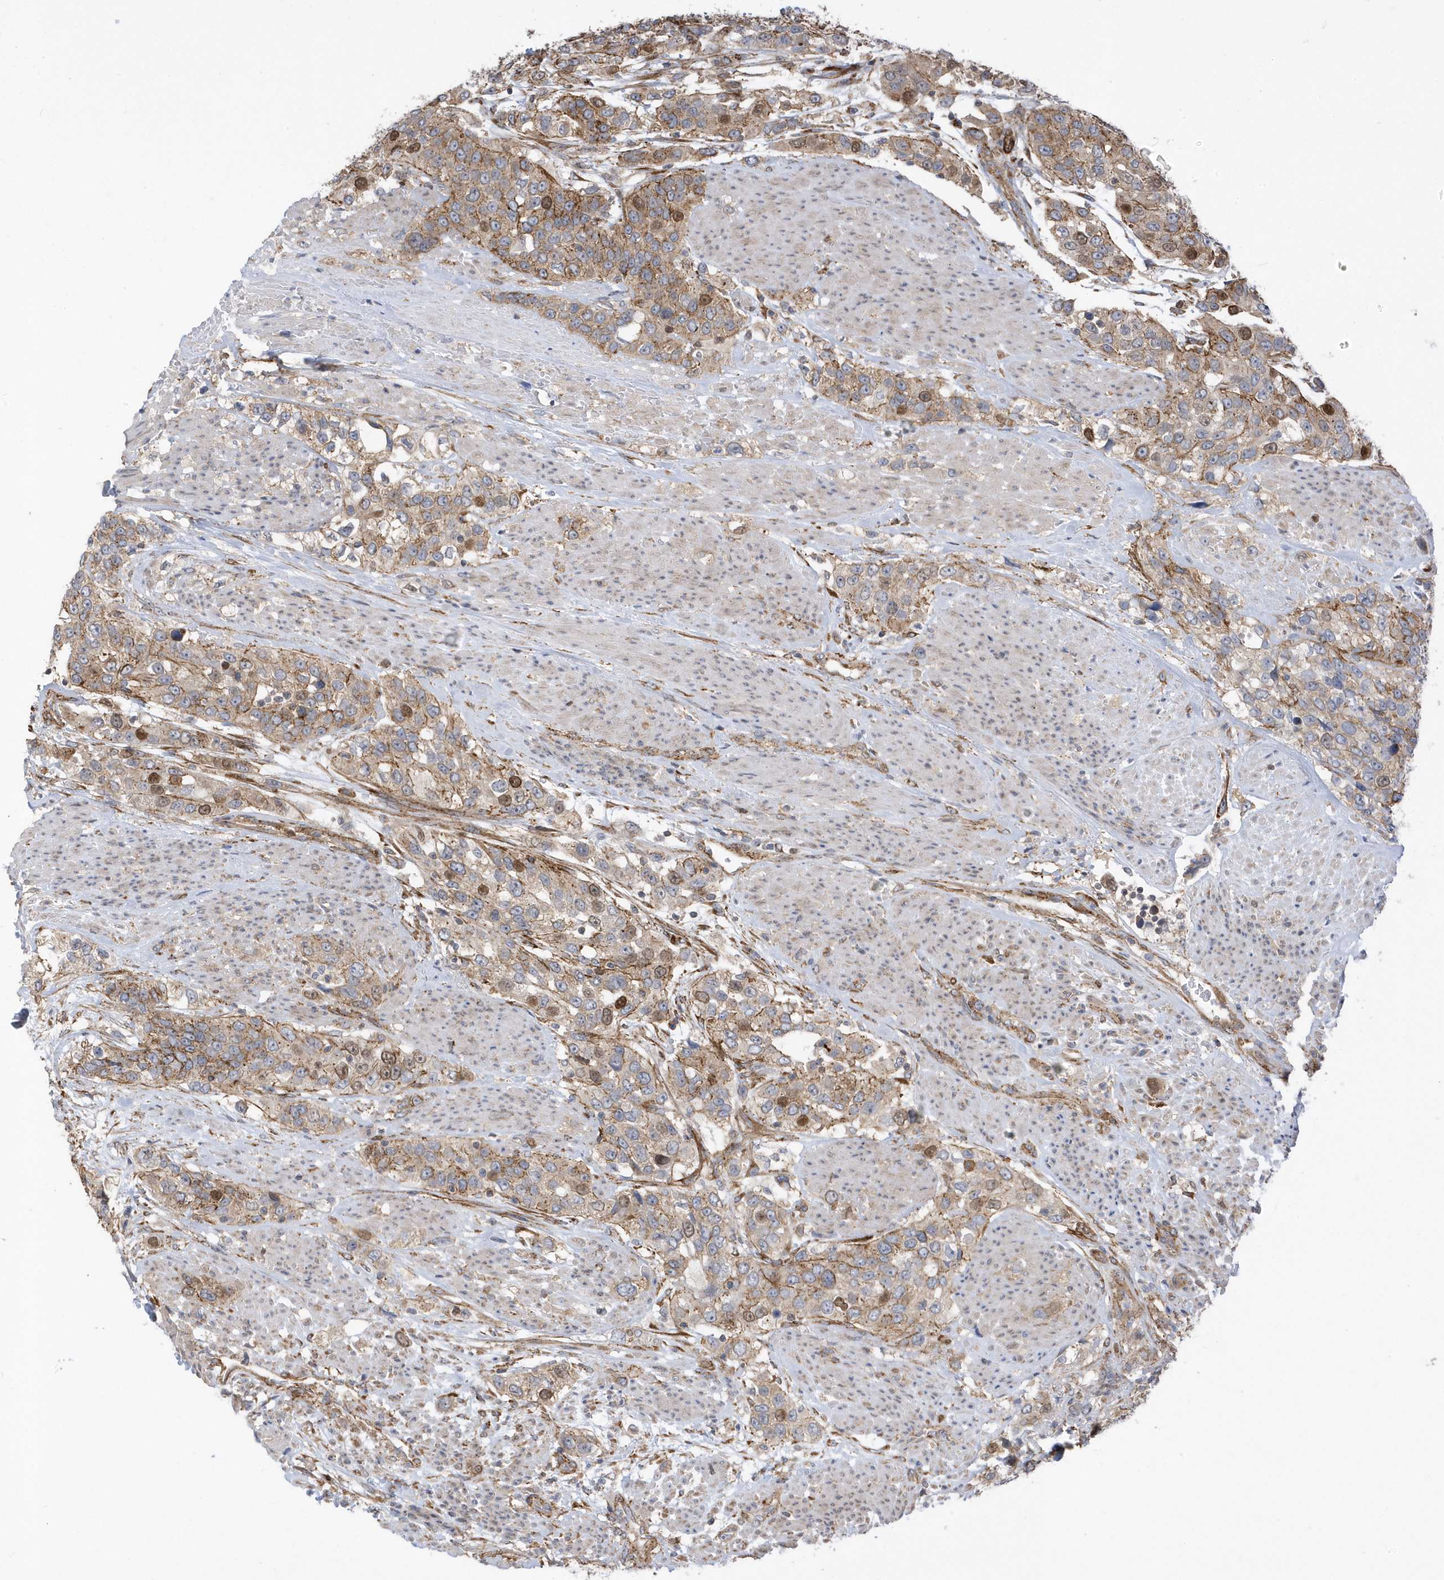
{"staining": {"intensity": "moderate", "quantity": ">75%", "location": "cytoplasmic/membranous,nuclear"}, "tissue": "urothelial cancer", "cell_type": "Tumor cells", "image_type": "cancer", "snomed": [{"axis": "morphology", "description": "Urothelial carcinoma, High grade"}, {"axis": "topography", "description": "Urinary bladder"}], "caption": "The image exhibits staining of urothelial carcinoma (high-grade), revealing moderate cytoplasmic/membranous and nuclear protein positivity (brown color) within tumor cells.", "gene": "HRH4", "patient": {"sex": "female", "age": 80}}